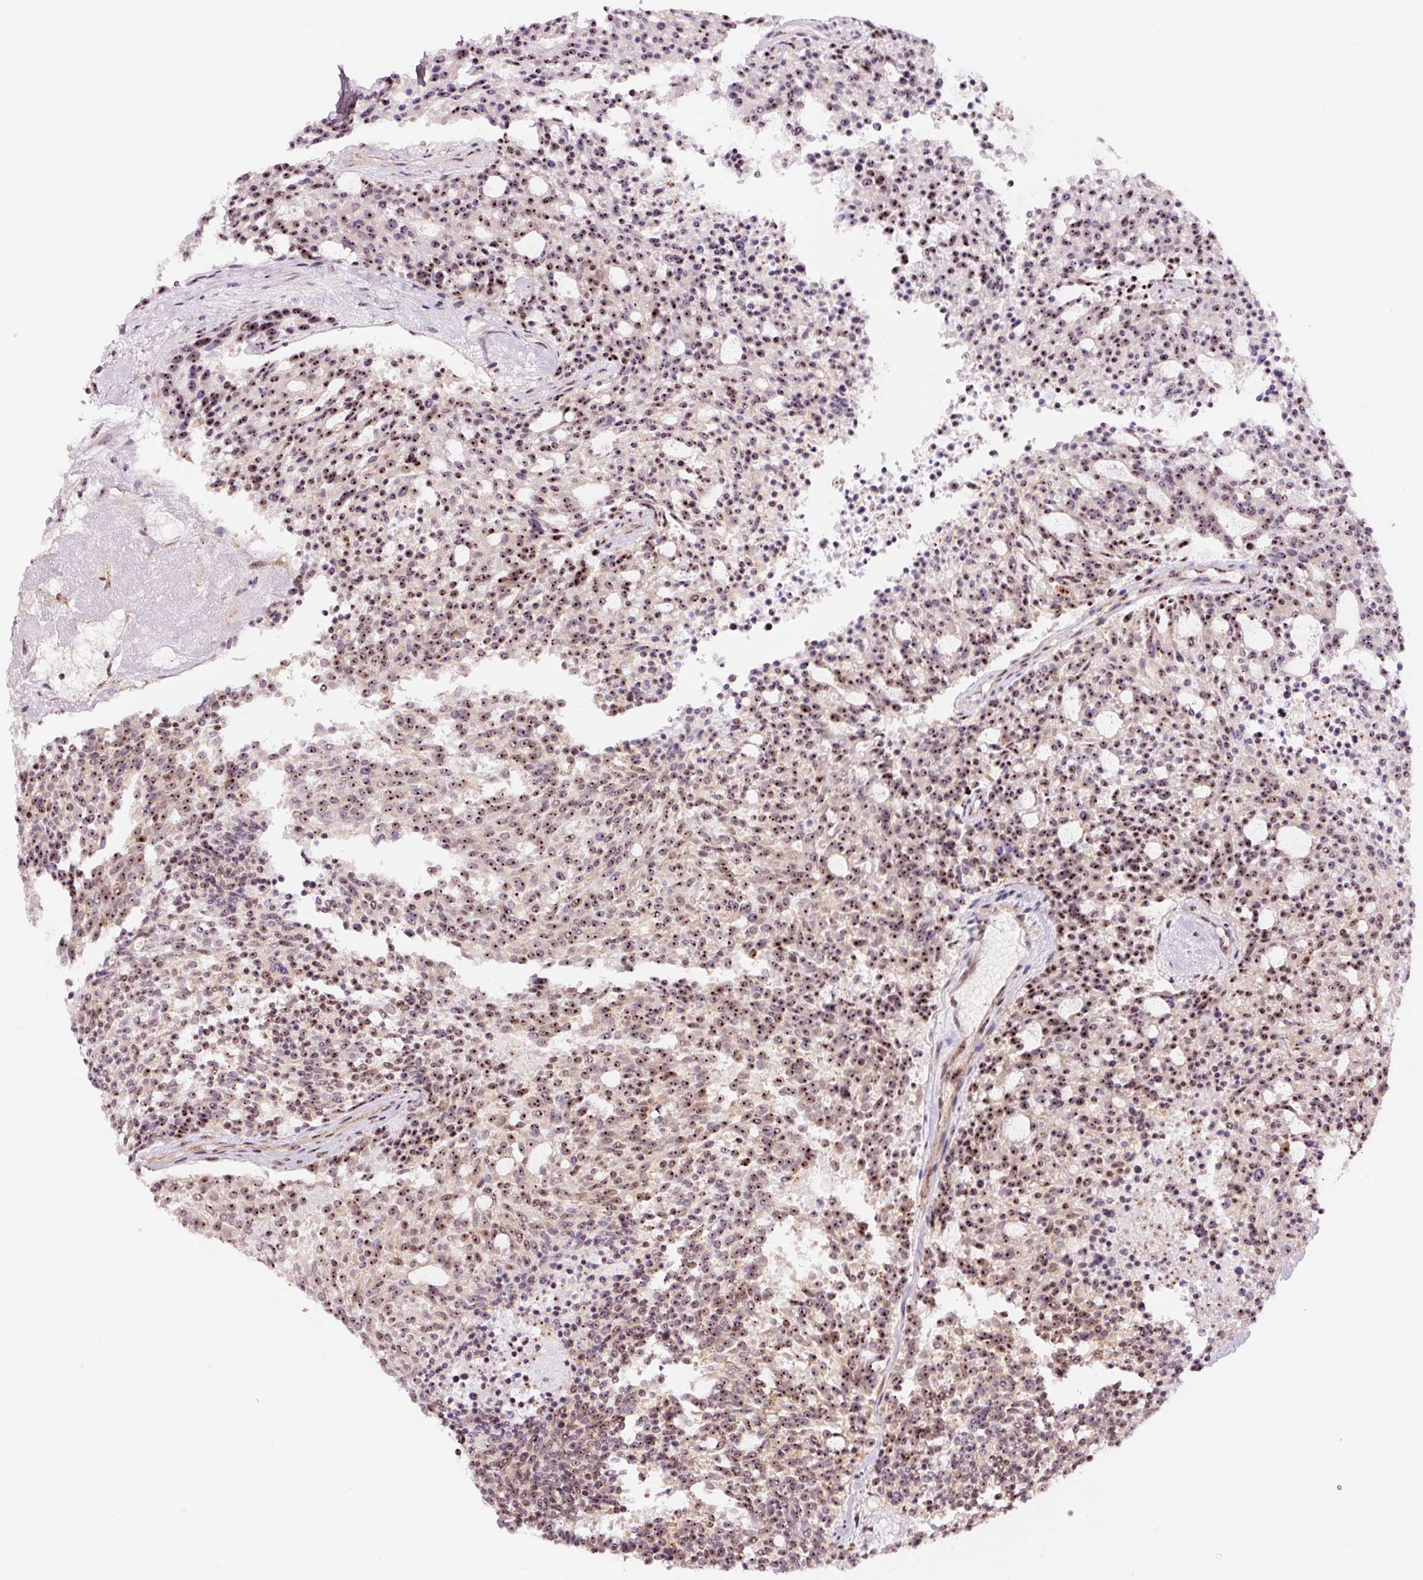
{"staining": {"intensity": "moderate", "quantity": ">75%", "location": "nuclear"}, "tissue": "carcinoid", "cell_type": "Tumor cells", "image_type": "cancer", "snomed": [{"axis": "morphology", "description": "Carcinoid, malignant, NOS"}, {"axis": "topography", "description": "Pancreas"}], "caption": "A micrograph of carcinoid stained for a protein displays moderate nuclear brown staining in tumor cells.", "gene": "GNL3", "patient": {"sex": "female", "age": 54}}